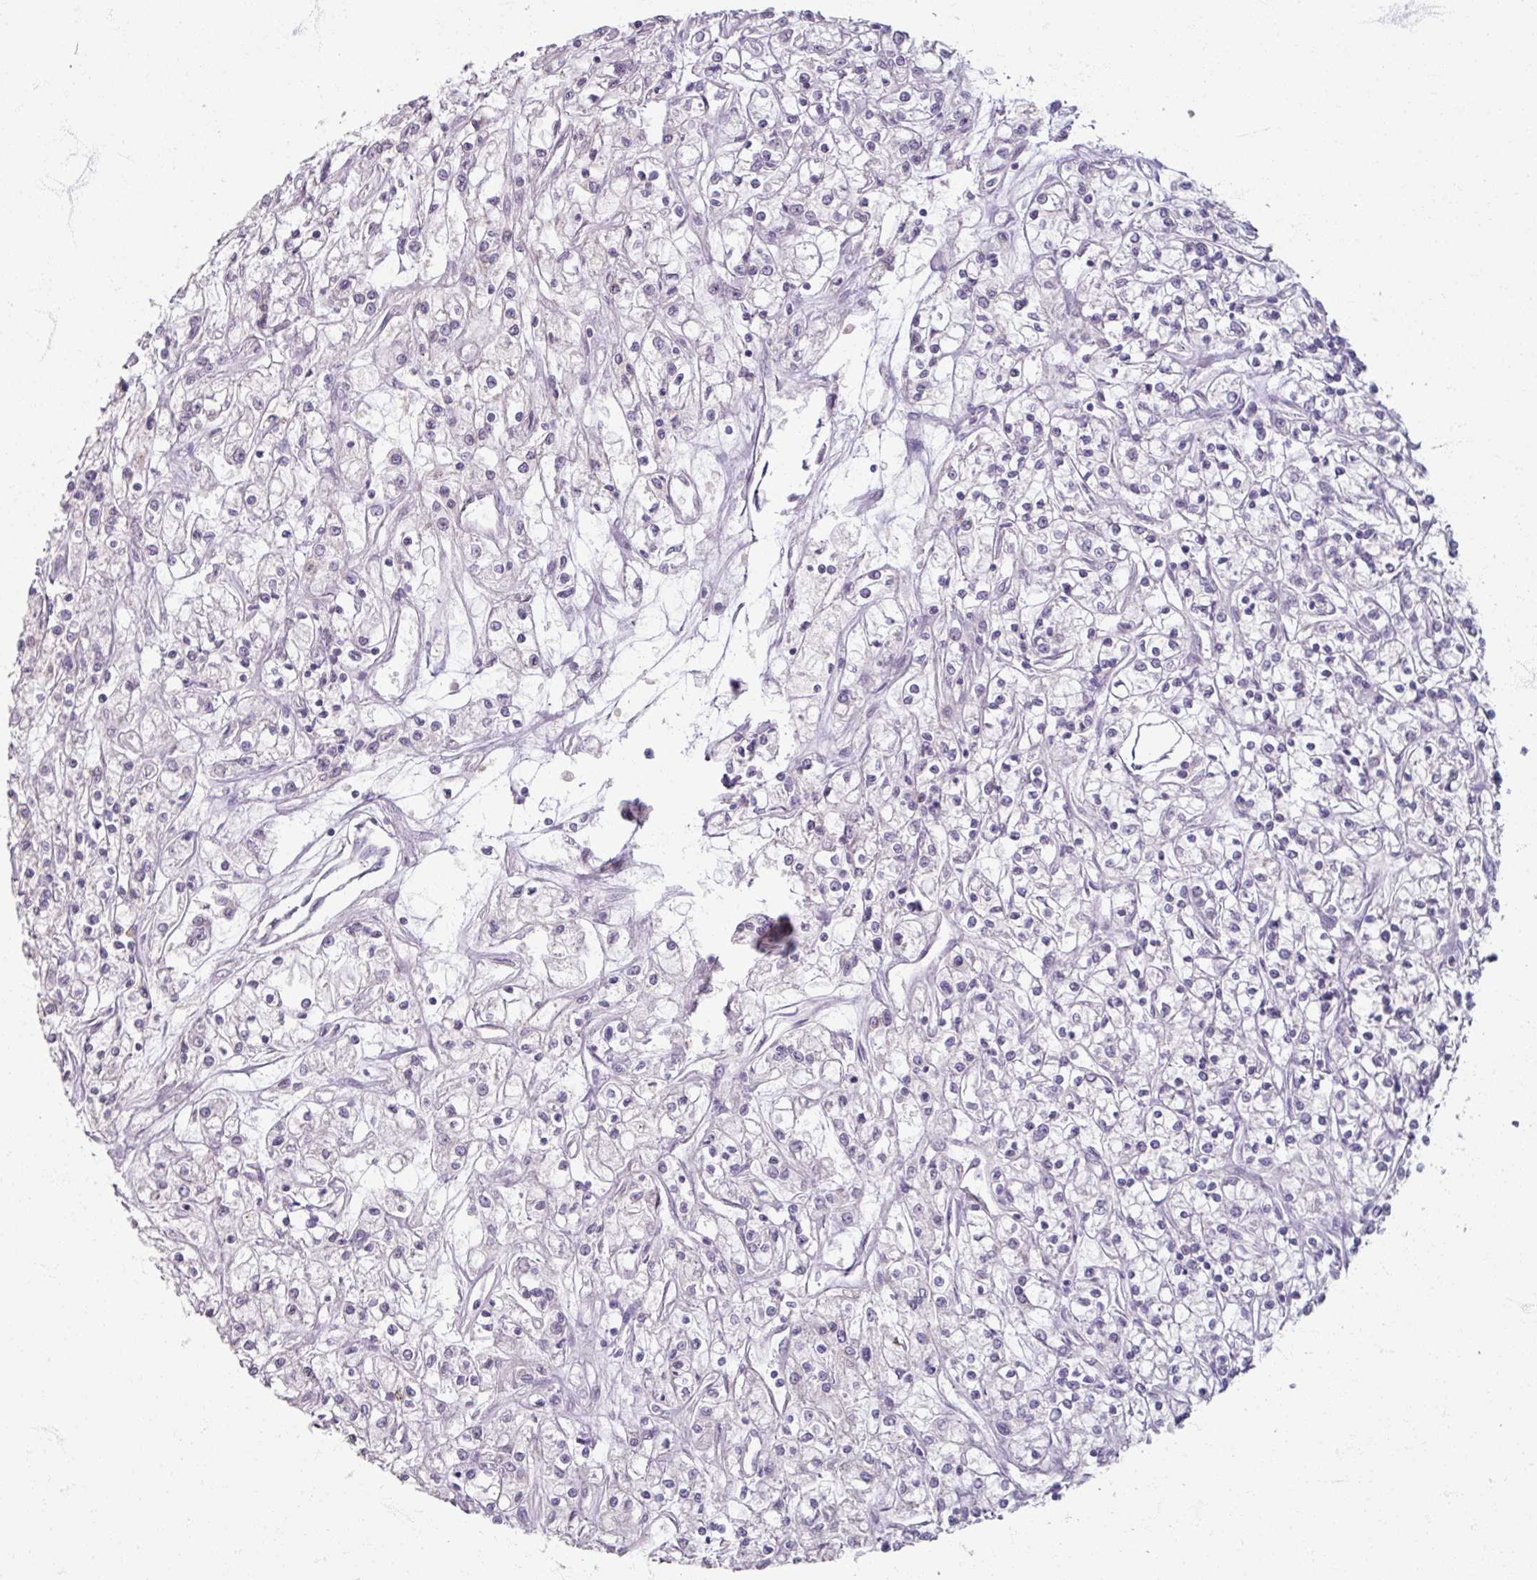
{"staining": {"intensity": "negative", "quantity": "none", "location": "none"}, "tissue": "renal cancer", "cell_type": "Tumor cells", "image_type": "cancer", "snomed": [{"axis": "morphology", "description": "Adenocarcinoma, NOS"}, {"axis": "topography", "description": "Kidney"}], "caption": "The micrograph demonstrates no significant staining in tumor cells of renal cancer.", "gene": "SOX11", "patient": {"sex": "female", "age": 59}}